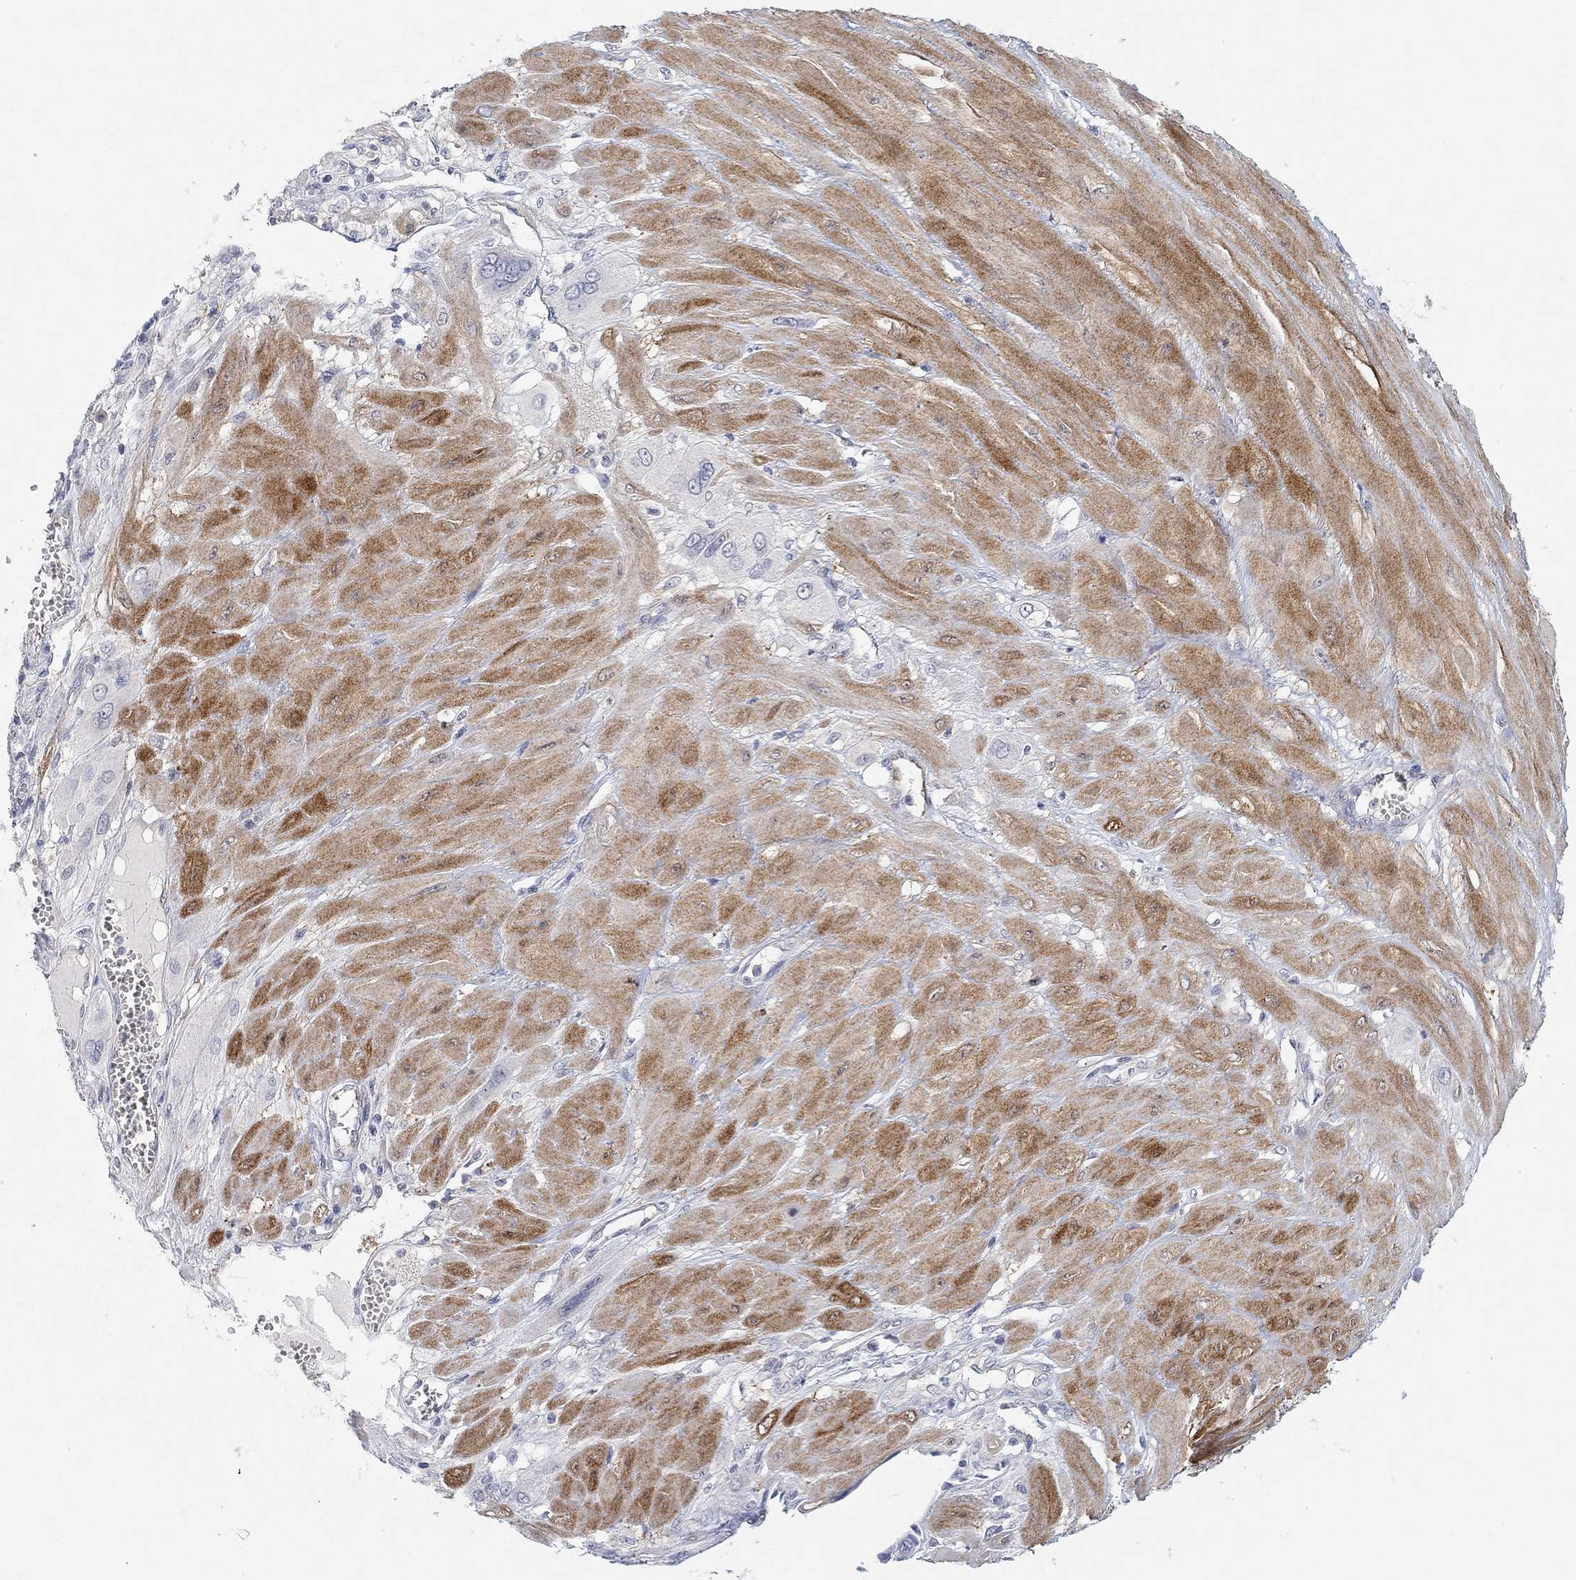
{"staining": {"intensity": "negative", "quantity": "none", "location": "none"}, "tissue": "cervical cancer", "cell_type": "Tumor cells", "image_type": "cancer", "snomed": [{"axis": "morphology", "description": "Squamous cell carcinoma, NOS"}, {"axis": "topography", "description": "Cervix"}], "caption": "DAB immunohistochemical staining of cervical cancer exhibits no significant positivity in tumor cells.", "gene": "VAT1L", "patient": {"sex": "female", "age": 34}}